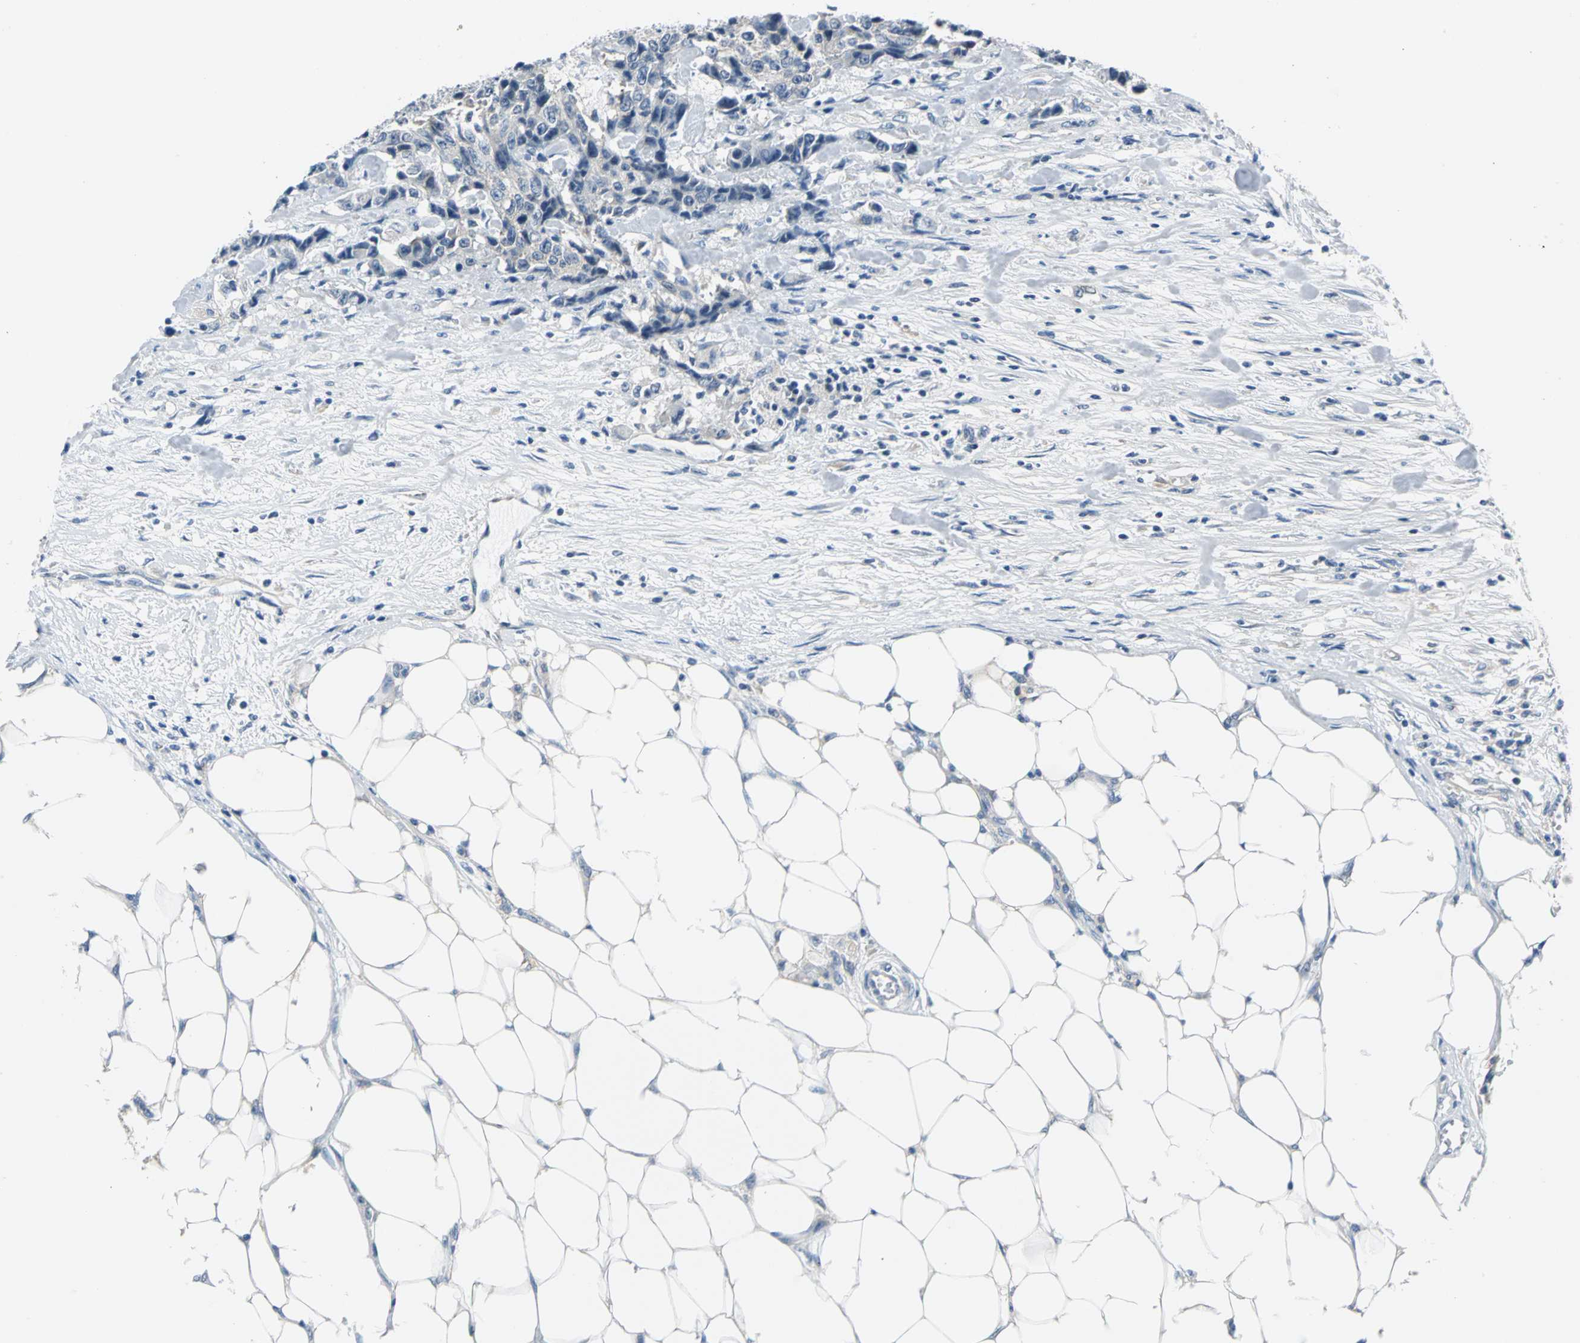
{"staining": {"intensity": "weak", "quantity": "25%-75%", "location": "cytoplasmic/membranous"}, "tissue": "colorectal cancer", "cell_type": "Tumor cells", "image_type": "cancer", "snomed": [{"axis": "morphology", "description": "Adenocarcinoma, NOS"}, {"axis": "topography", "description": "Colon"}], "caption": "Tumor cells exhibit low levels of weak cytoplasmic/membranous positivity in approximately 25%-75% of cells in human colorectal cancer.", "gene": "ZNF415", "patient": {"sex": "female", "age": 86}}